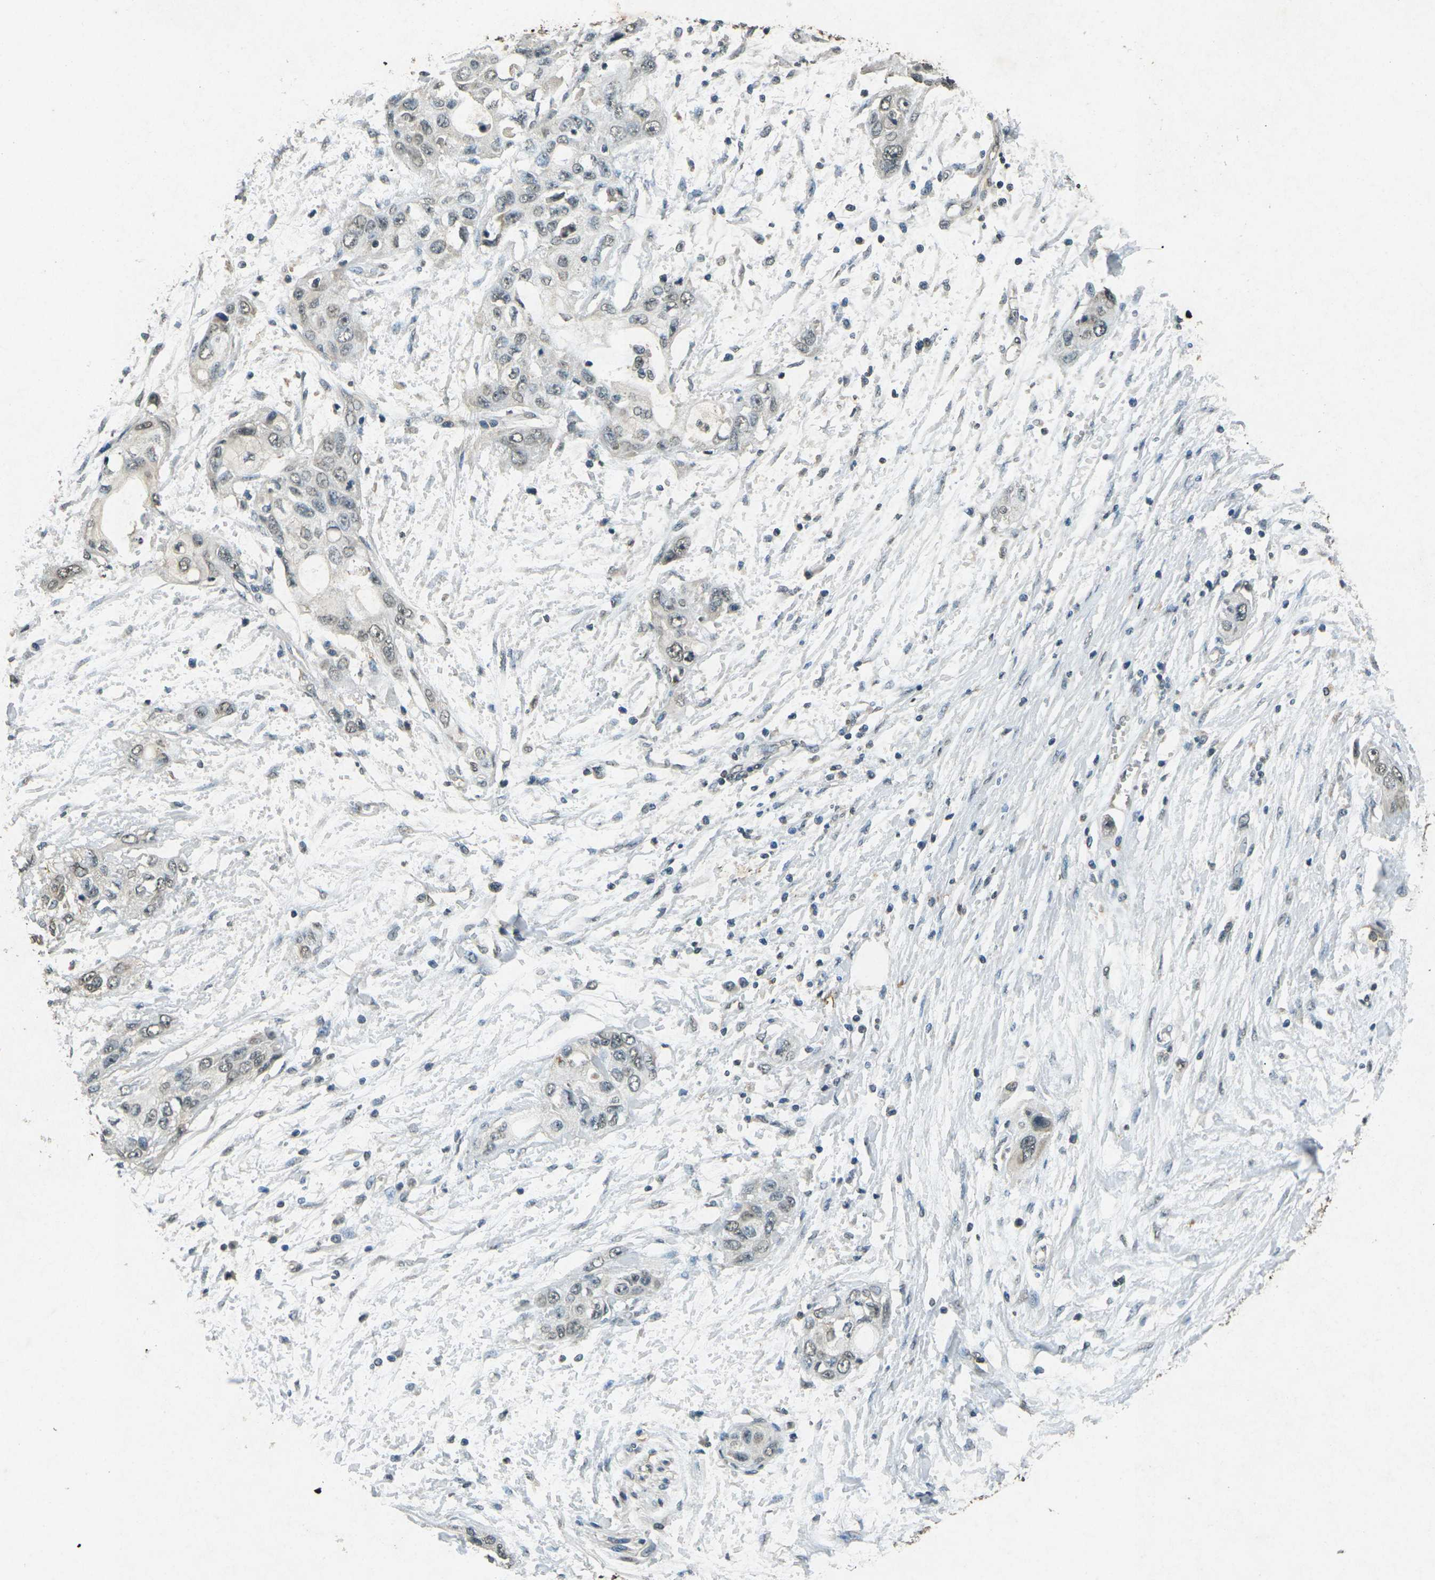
{"staining": {"intensity": "negative", "quantity": "none", "location": "none"}, "tissue": "pancreatic cancer", "cell_type": "Tumor cells", "image_type": "cancer", "snomed": [{"axis": "morphology", "description": "Adenocarcinoma, NOS"}, {"axis": "topography", "description": "Pancreas"}], "caption": "There is no significant positivity in tumor cells of pancreatic cancer (adenocarcinoma).", "gene": "PDE2A", "patient": {"sex": "female", "age": 70}}